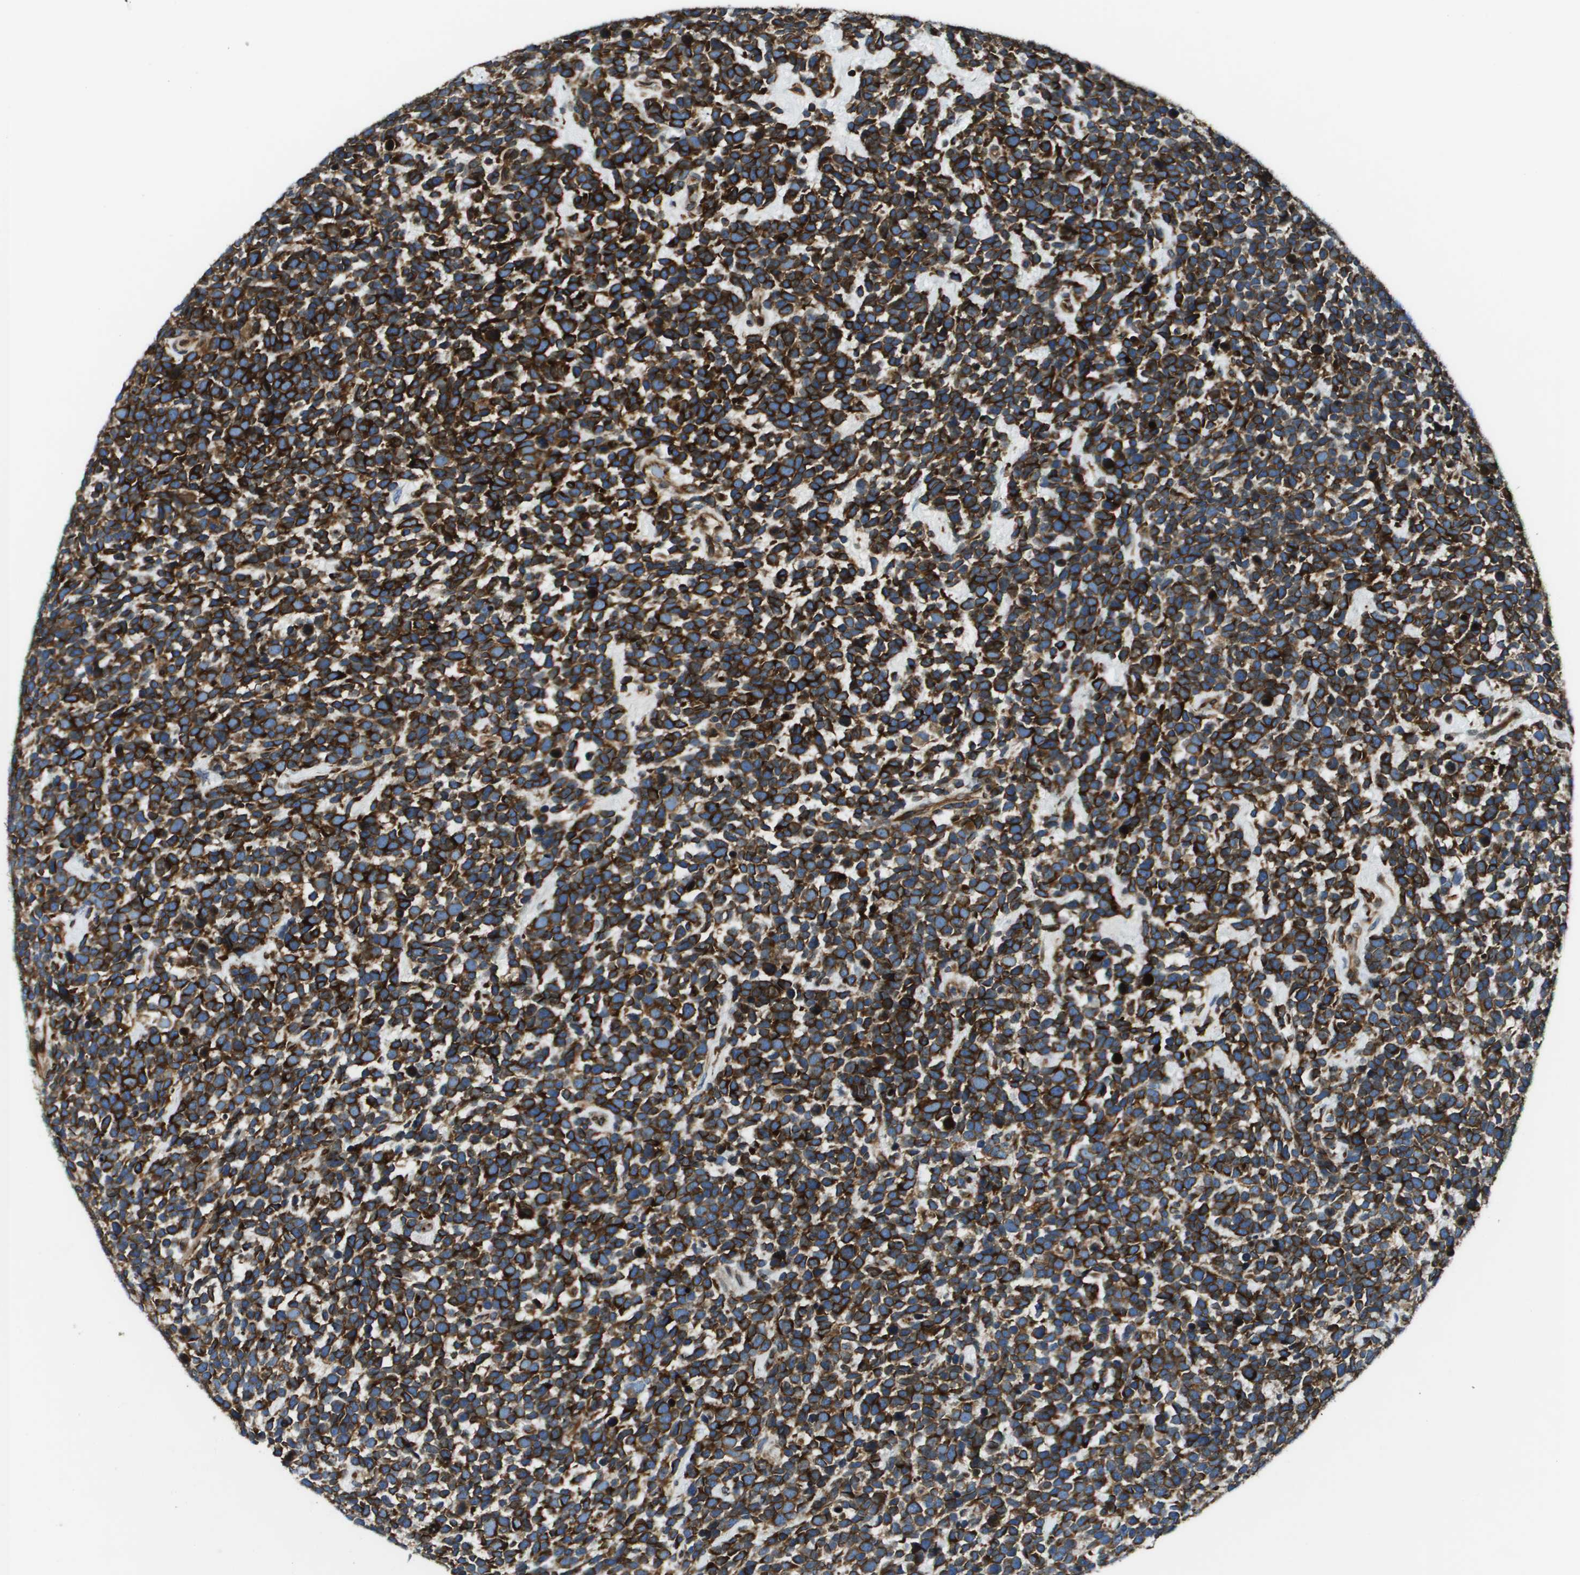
{"staining": {"intensity": "strong", "quantity": ">75%", "location": "cytoplasmic/membranous"}, "tissue": "urothelial cancer", "cell_type": "Tumor cells", "image_type": "cancer", "snomed": [{"axis": "morphology", "description": "Urothelial carcinoma, High grade"}, {"axis": "topography", "description": "Urinary bladder"}], "caption": "An immunohistochemistry (IHC) micrograph of tumor tissue is shown. Protein staining in brown highlights strong cytoplasmic/membranous positivity in urothelial cancer within tumor cells.", "gene": "ESYT1", "patient": {"sex": "female", "age": 82}}